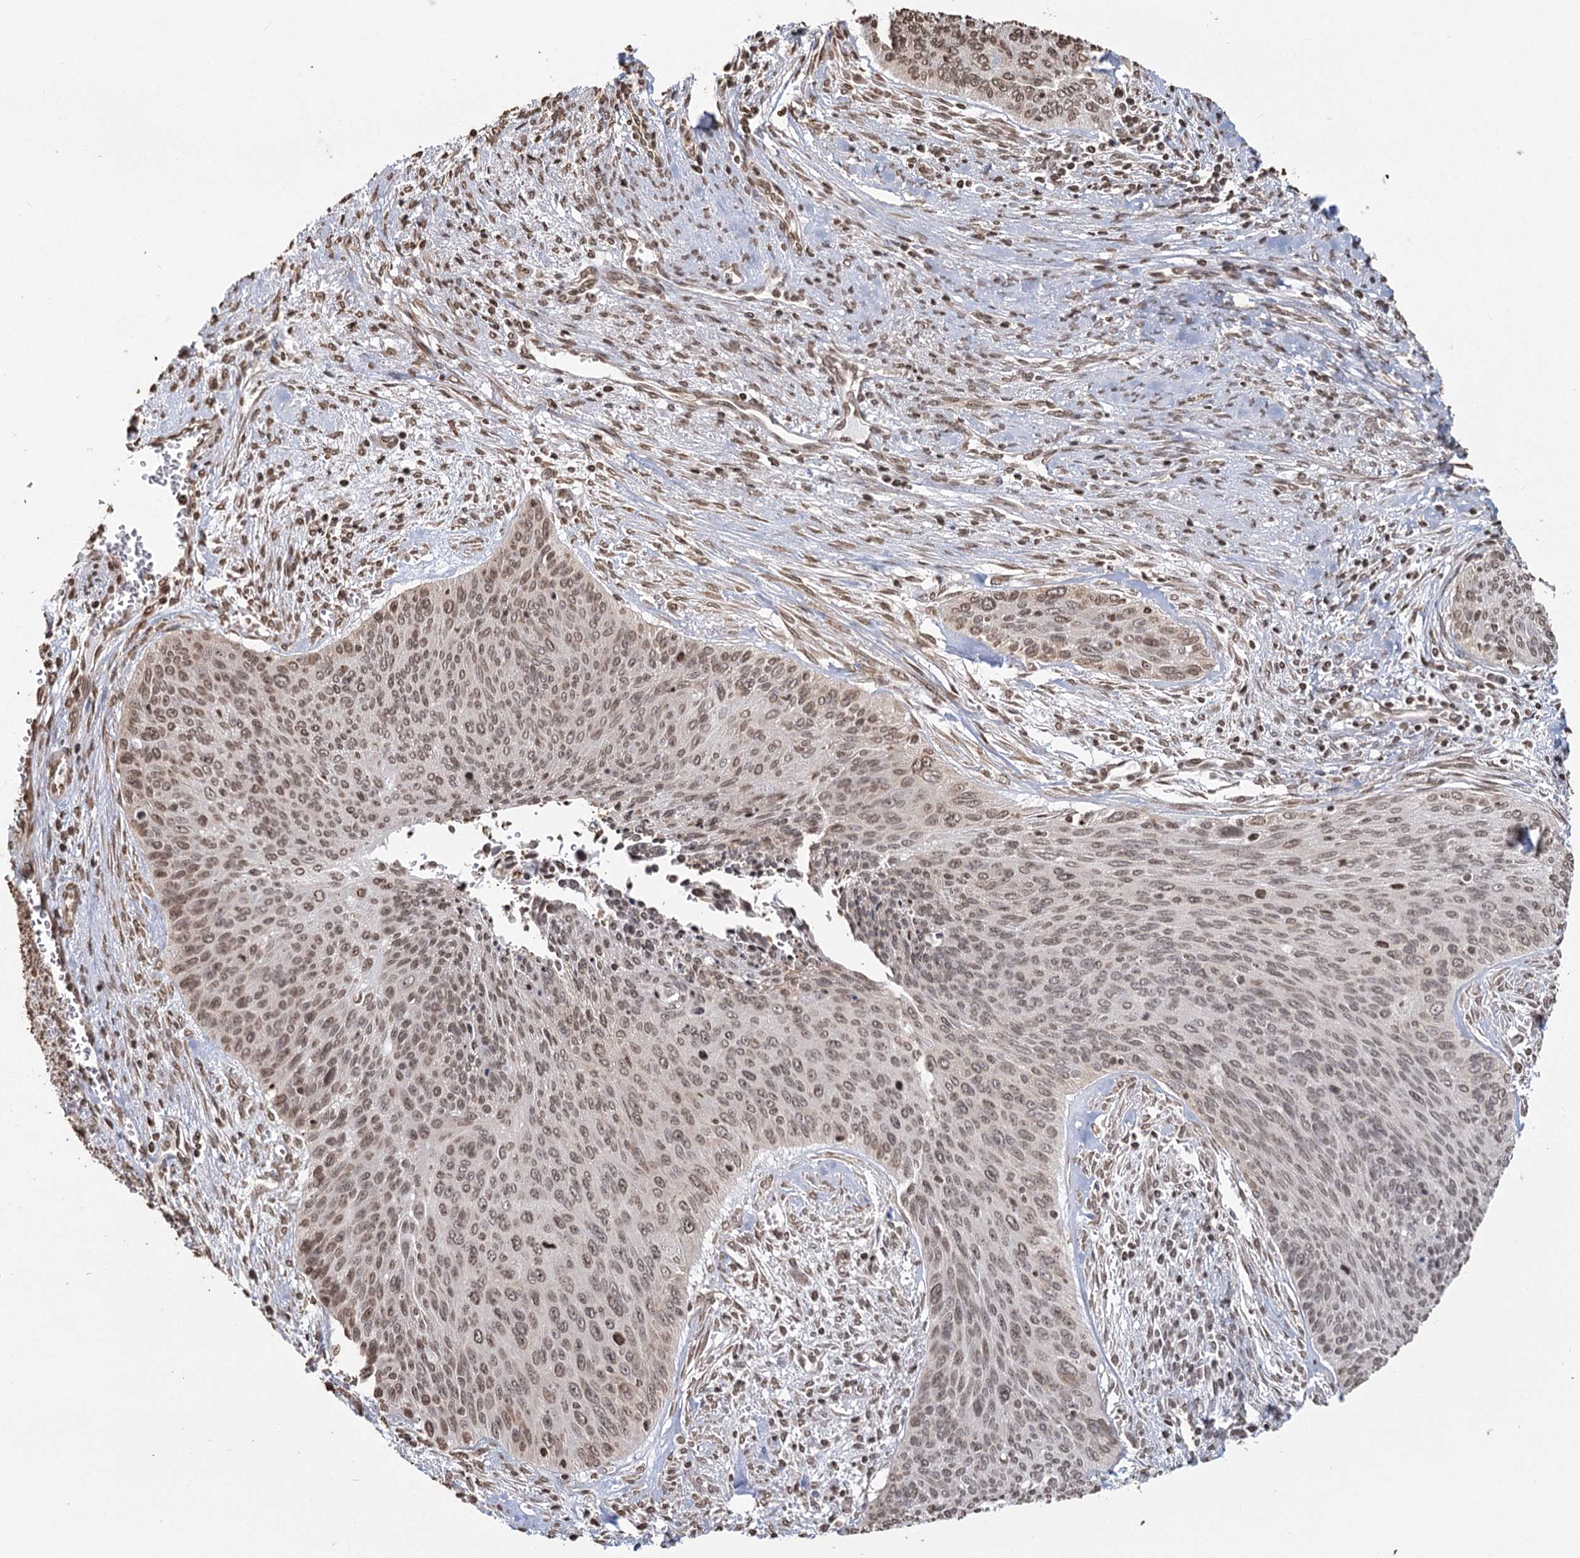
{"staining": {"intensity": "weak", "quantity": ">75%", "location": "nuclear"}, "tissue": "cervical cancer", "cell_type": "Tumor cells", "image_type": "cancer", "snomed": [{"axis": "morphology", "description": "Squamous cell carcinoma, NOS"}, {"axis": "topography", "description": "Cervix"}], "caption": "Weak nuclear positivity is present in approximately >75% of tumor cells in cervical squamous cell carcinoma. The staining was performed using DAB to visualize the protein expression in brown, while the nuclei were stained in blue with hematoxylin (Magnification: 20x).", "gene": "FAM13A", "patient": {"sex": "female", "age": 55}}